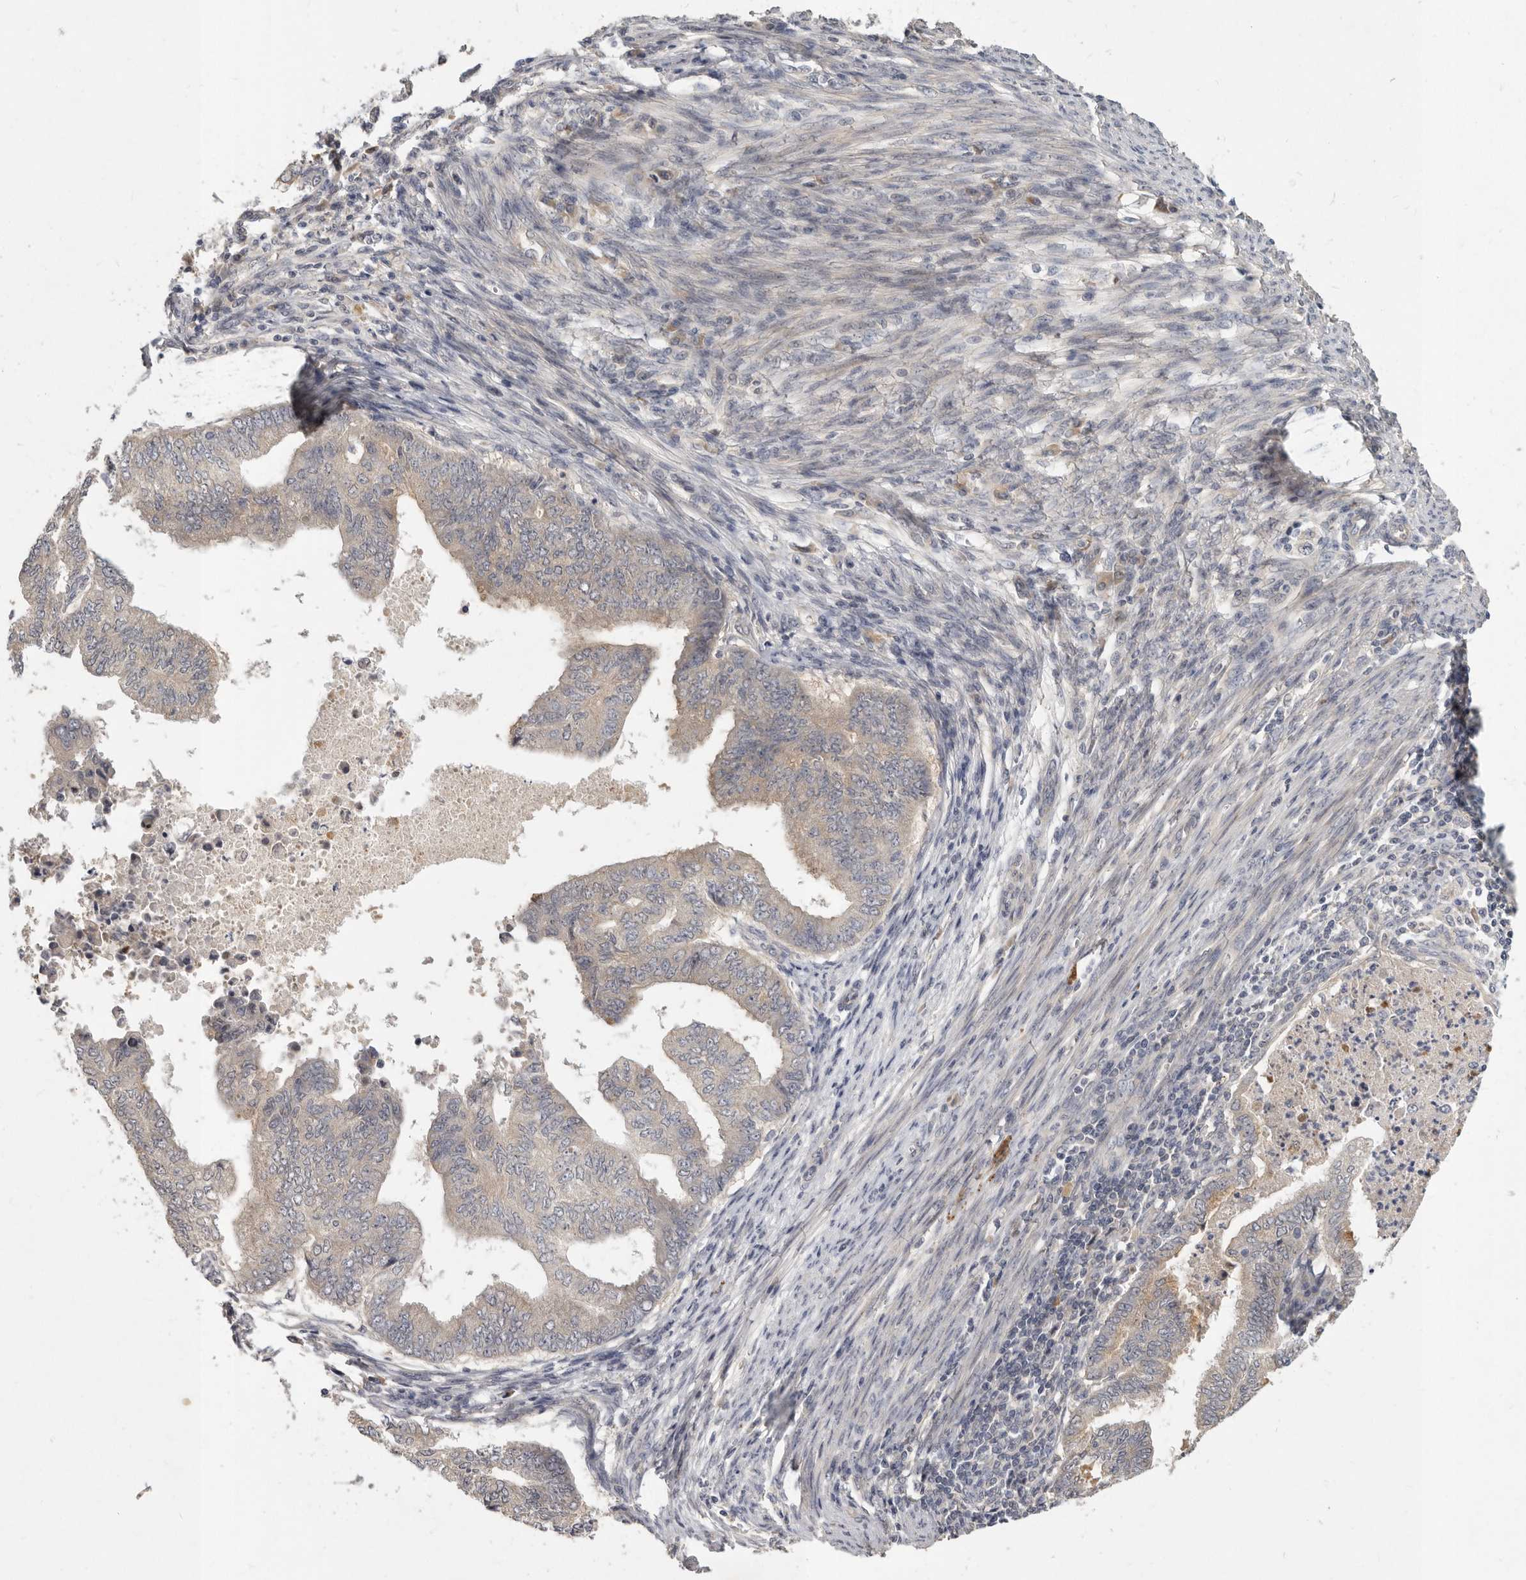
{"staining": {"intensity": "negative", "quantity": "none", "location": "none"}, "tissue": "endometrial cancer", "cell_type": "Tumor cells", "image_type": "cancer", "snomed": [{"axis": "morphology", "description": "Polyp, NOS"}, {"axis": "morphology", "description": "Adenocarcinoma, NOS"}, {"axis": "morphology", "description": "Adenoma, NOS"}, {"axis": "topography", "description": "Endometrium"}], "caption": "High magnification brightfield microscopy of endometrial adenocarcinoma stained with DAB (brown) and counterstained with hematoxylin (blue): tumor cells show no significant positivity.", "gene": "SLC22A1", "patient": {"sex": "female", "age": 79}}